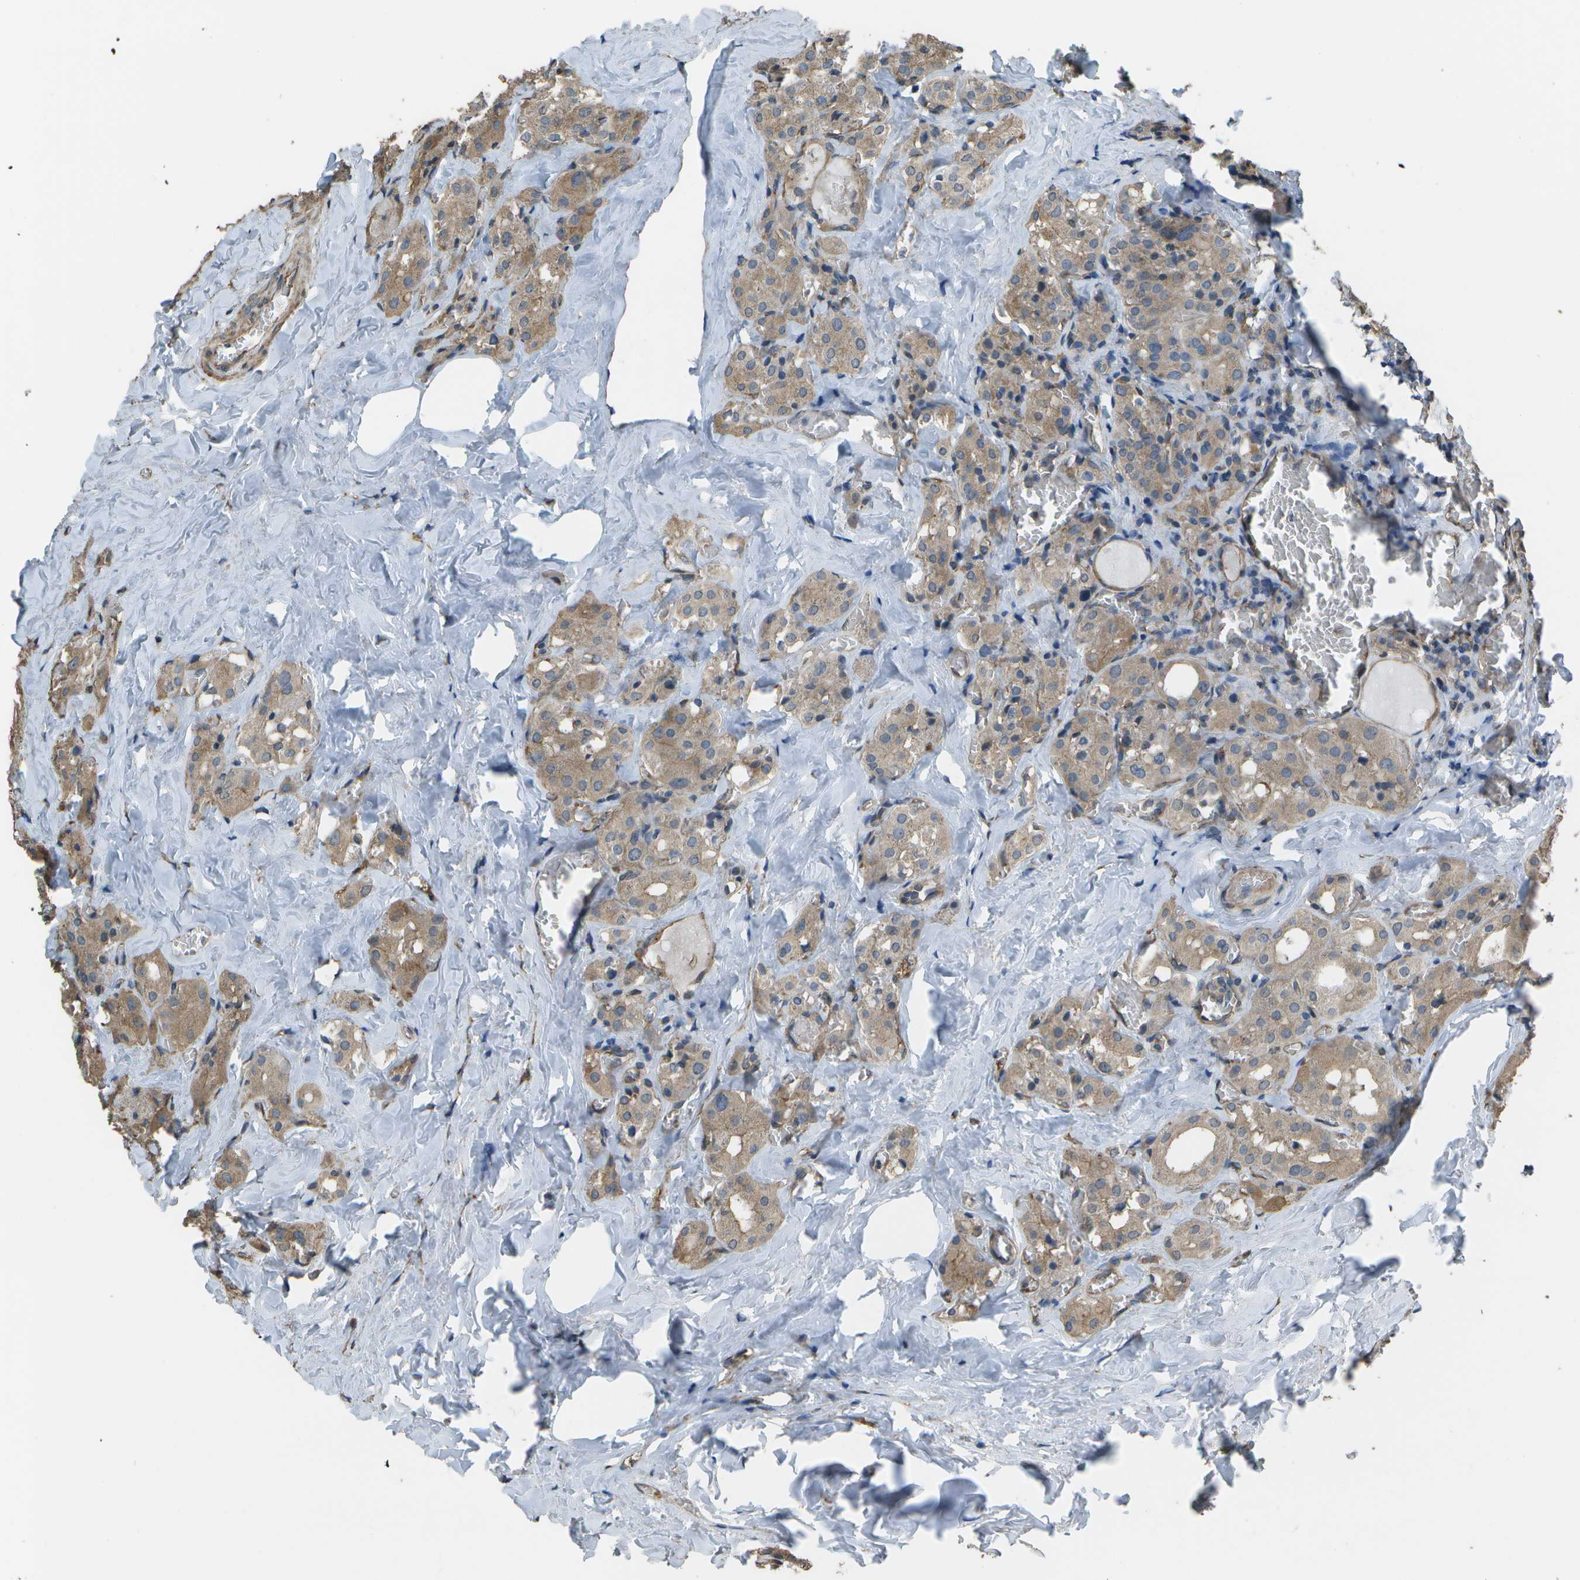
{"staining": {"intensity": "moderate", "quantity": ">75%", "location": "cytoplasmic/membranous"}, "tissue": "parathyroid gland", "cell_type": "Glandular cells", "image_type": "normal", "snomed": [{"axis": "morphology", "description": "Normal tissue, NOS"}, {"axis": "morphology", "description": "Atrophy, NOS"}, {"axis": "topography", "description": "Parathyroid gland"}], "caption": "A brown stain shows moderate cytoplasmic/membranous positivity of a protein in glandular cells of unremarkable parathyroid gland.", "gene": "CLNS1A", "patient": {"sex": "female", "age": 54}}